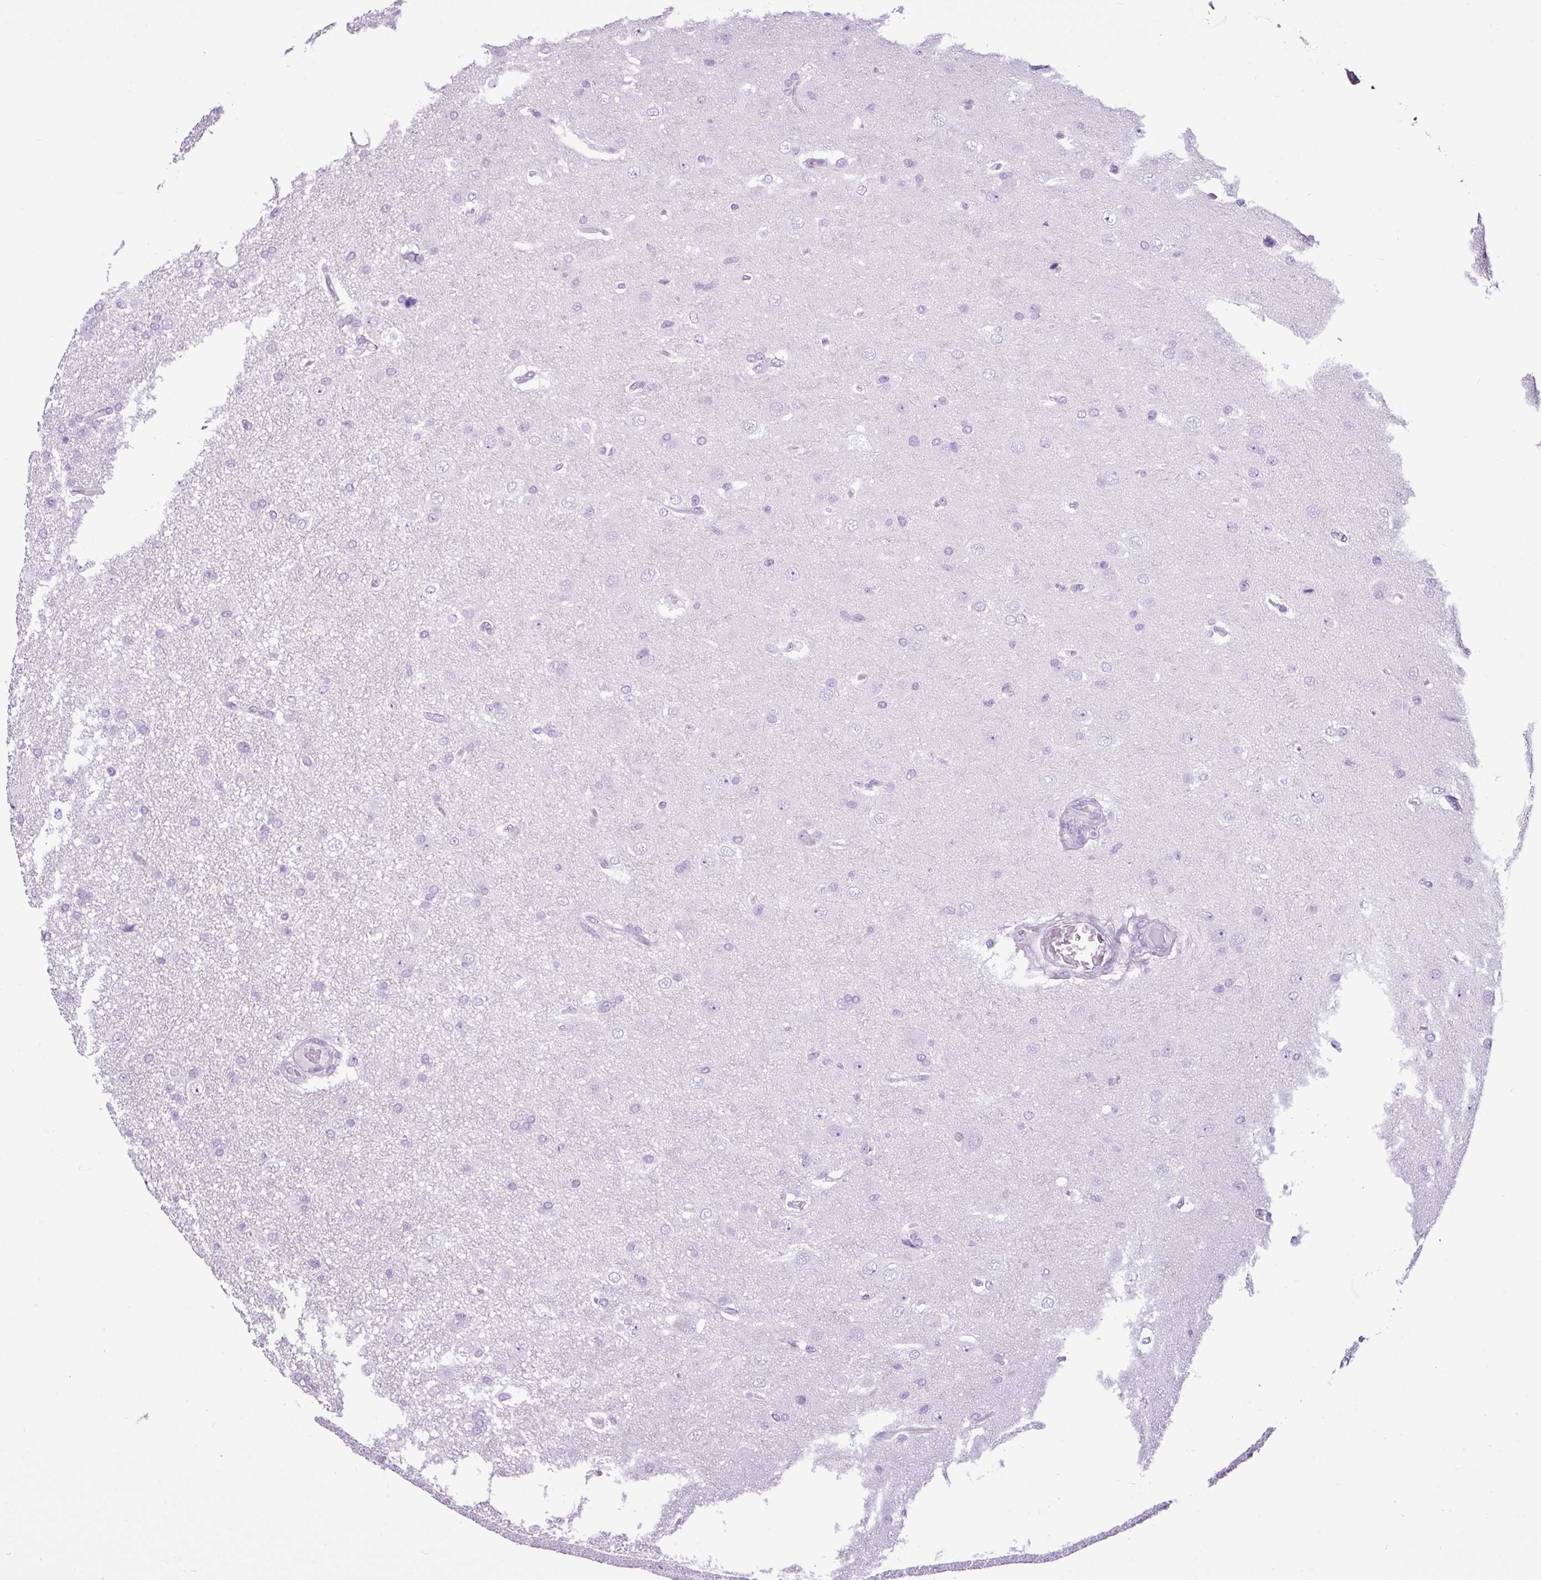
{"staining": {"intensity": "negative", "quantity": "none", "location": "none"}, "tissue": "glioma", "cell_type": "Tumor cells", "image_type": "cancer", "snomed": [{"axis": "morphology", "description": "Glioma, malignant, High grade"}, {"axis": "topography", "description": "Brain"}], "caption": "Tumor cells show no significant positivity in glioma. (IHC, brightfield microscopy, high magnification).", "gene": "LILRB4", "patient": {"sex": "male", "age": 53}}